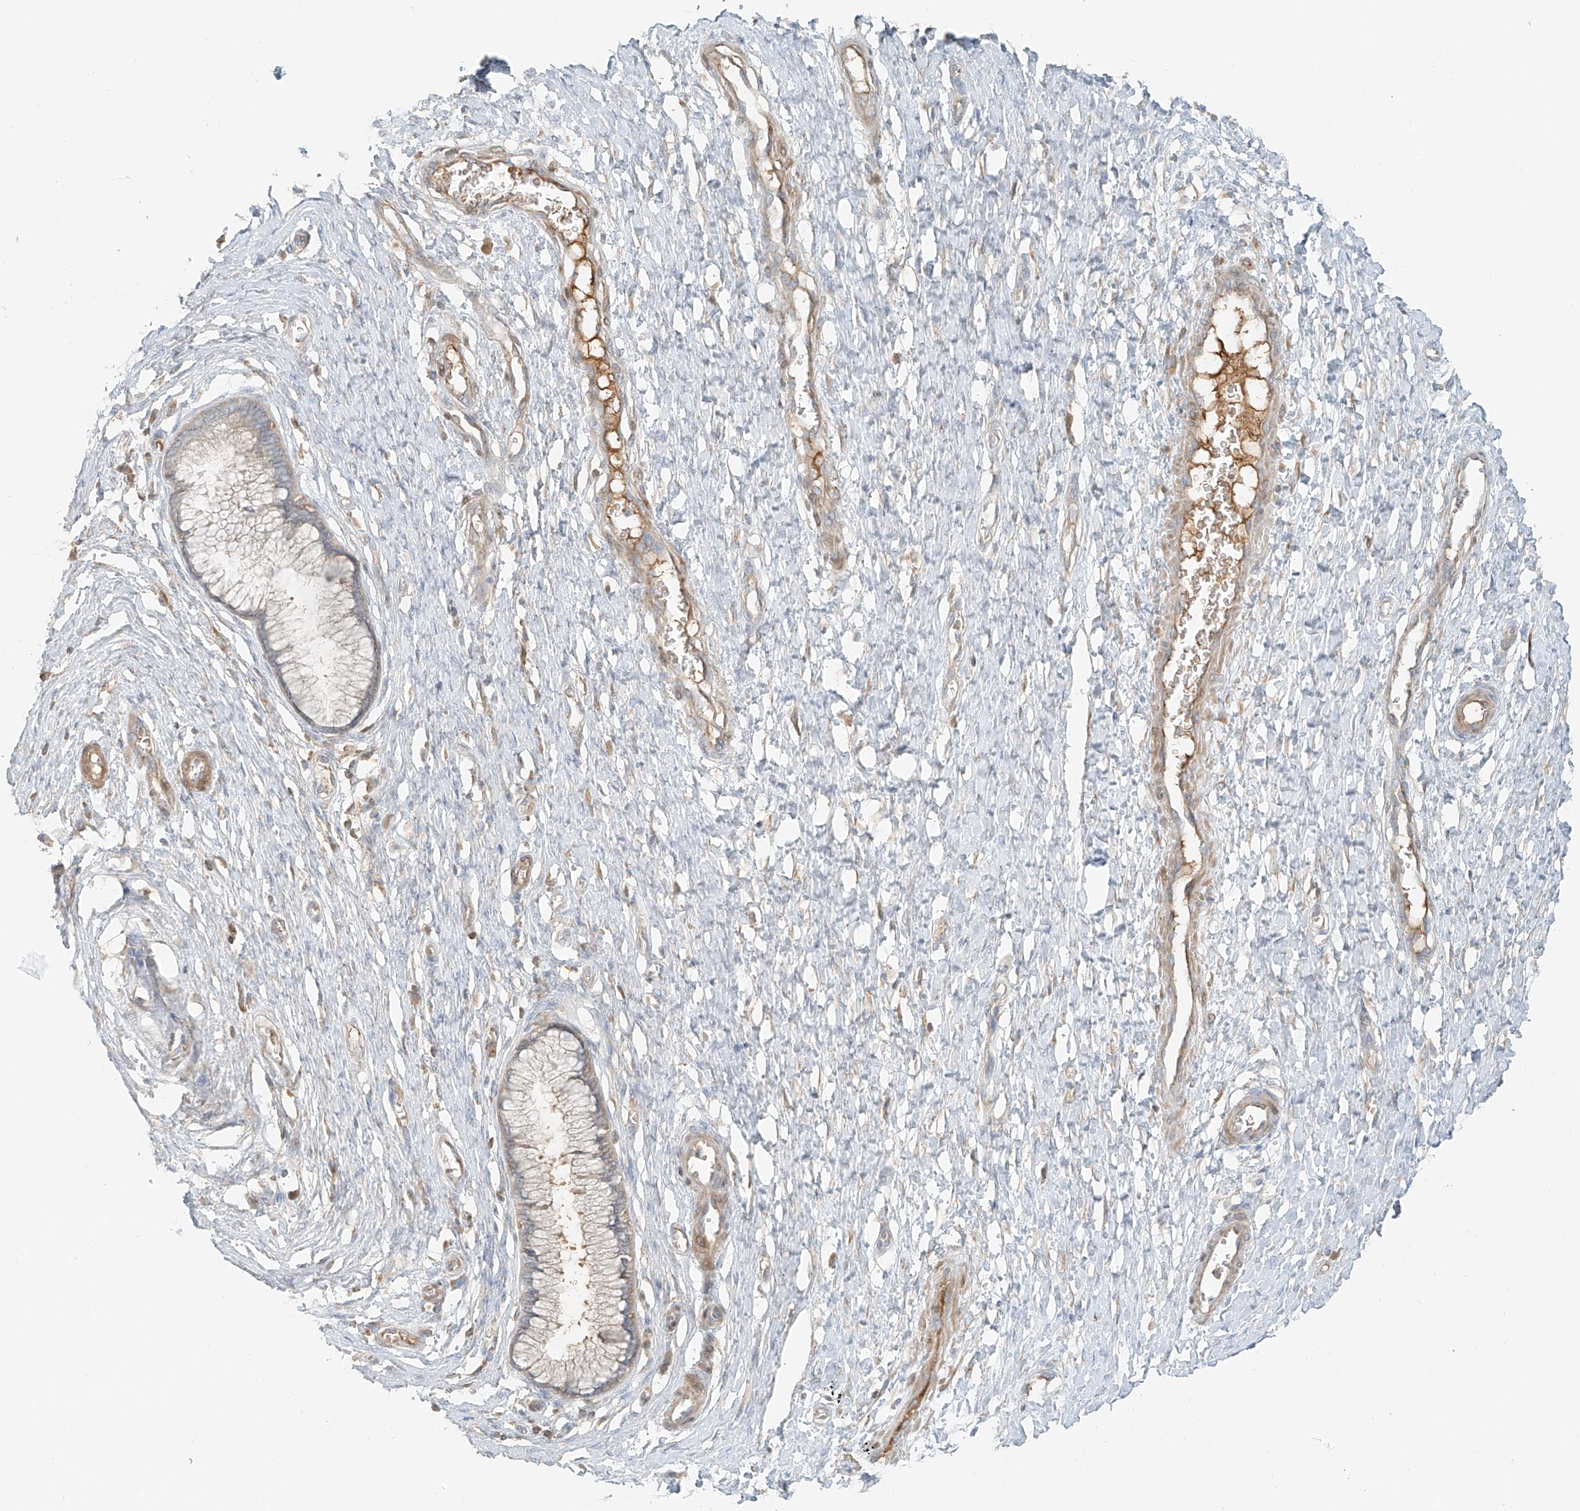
{"staining": {"intensity": "negative", "quantity": "none", "location": "none"}, "tissue": "cervix", "cell_type": "Glandular cells", "image_type": "normal", "snomed": [{"axis": "morphology", "description": "Normal tissue, NOS"}, {"axis": "topography", "description": "Cervix"}], "caption": "DAB immunohistochemical staining of unremarkable human cervix displays no significant staining in glandular cells.", "gene": "FSTL1", "patient": {"sex": "female", "age": 55}}